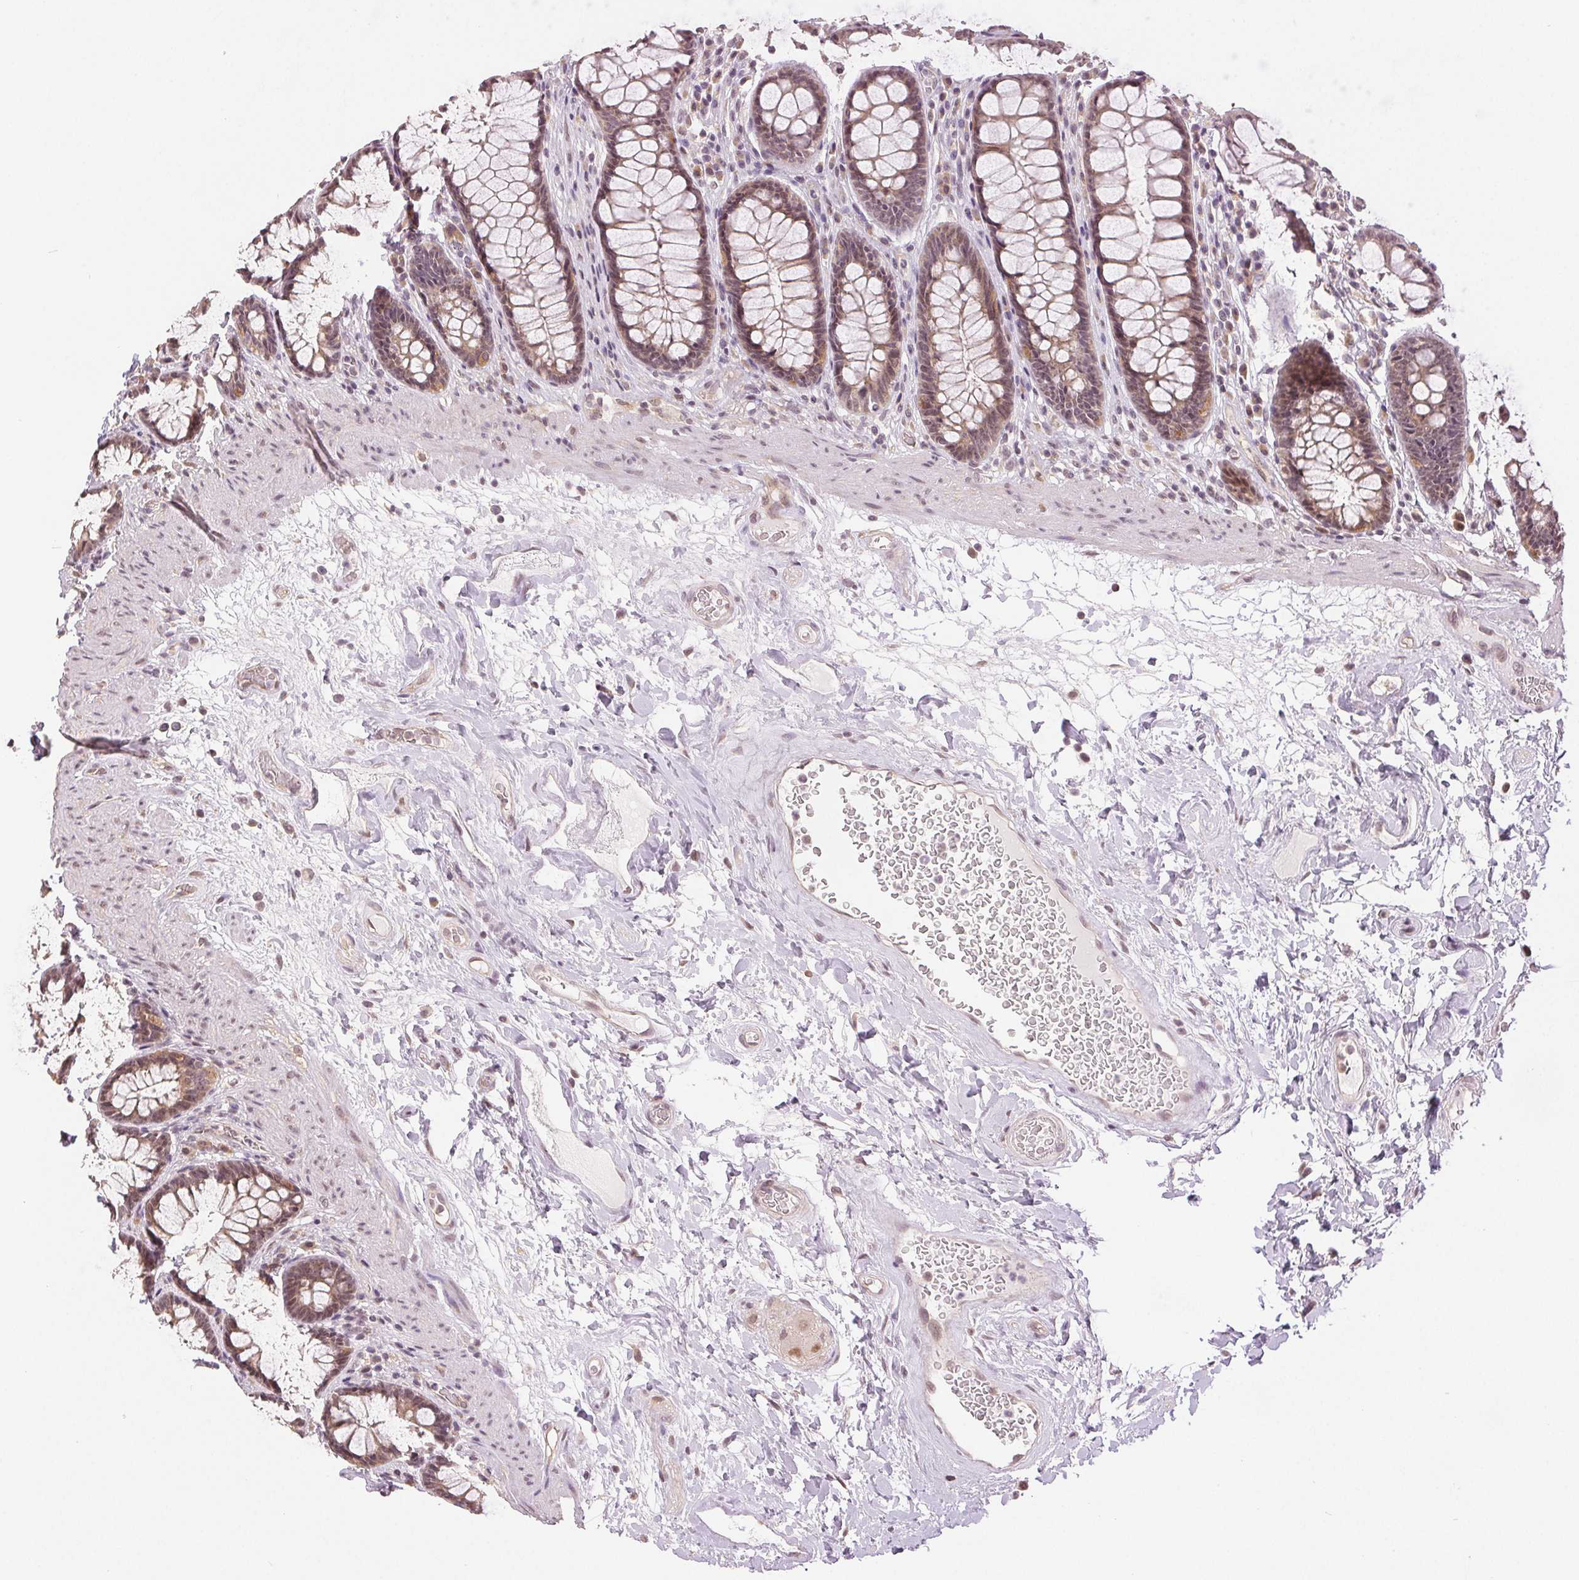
{"staining": {"intensity": "weak", "quantity": ">75%", "location": "cytoplasmic/membranous,nuclear"}, "tissue": "rectum", "cell_type": "Glandular cells", "image_type": "normal", "snomed": [{"axis": "morphology", "description": "Normal tissue, NOS"}, {"axis": "topography", "description": "Rectum"}], "caption": "Glandular cells demonstrate weak cytoplasmic/membranous,nuclear positivity in approximately >75% of cells in normal rectum. (DAB IHC, brown staining for protein, blue staining for nuclei).", "gene": "PLCB1", "patient": {"sex": "male", "age": 72}}